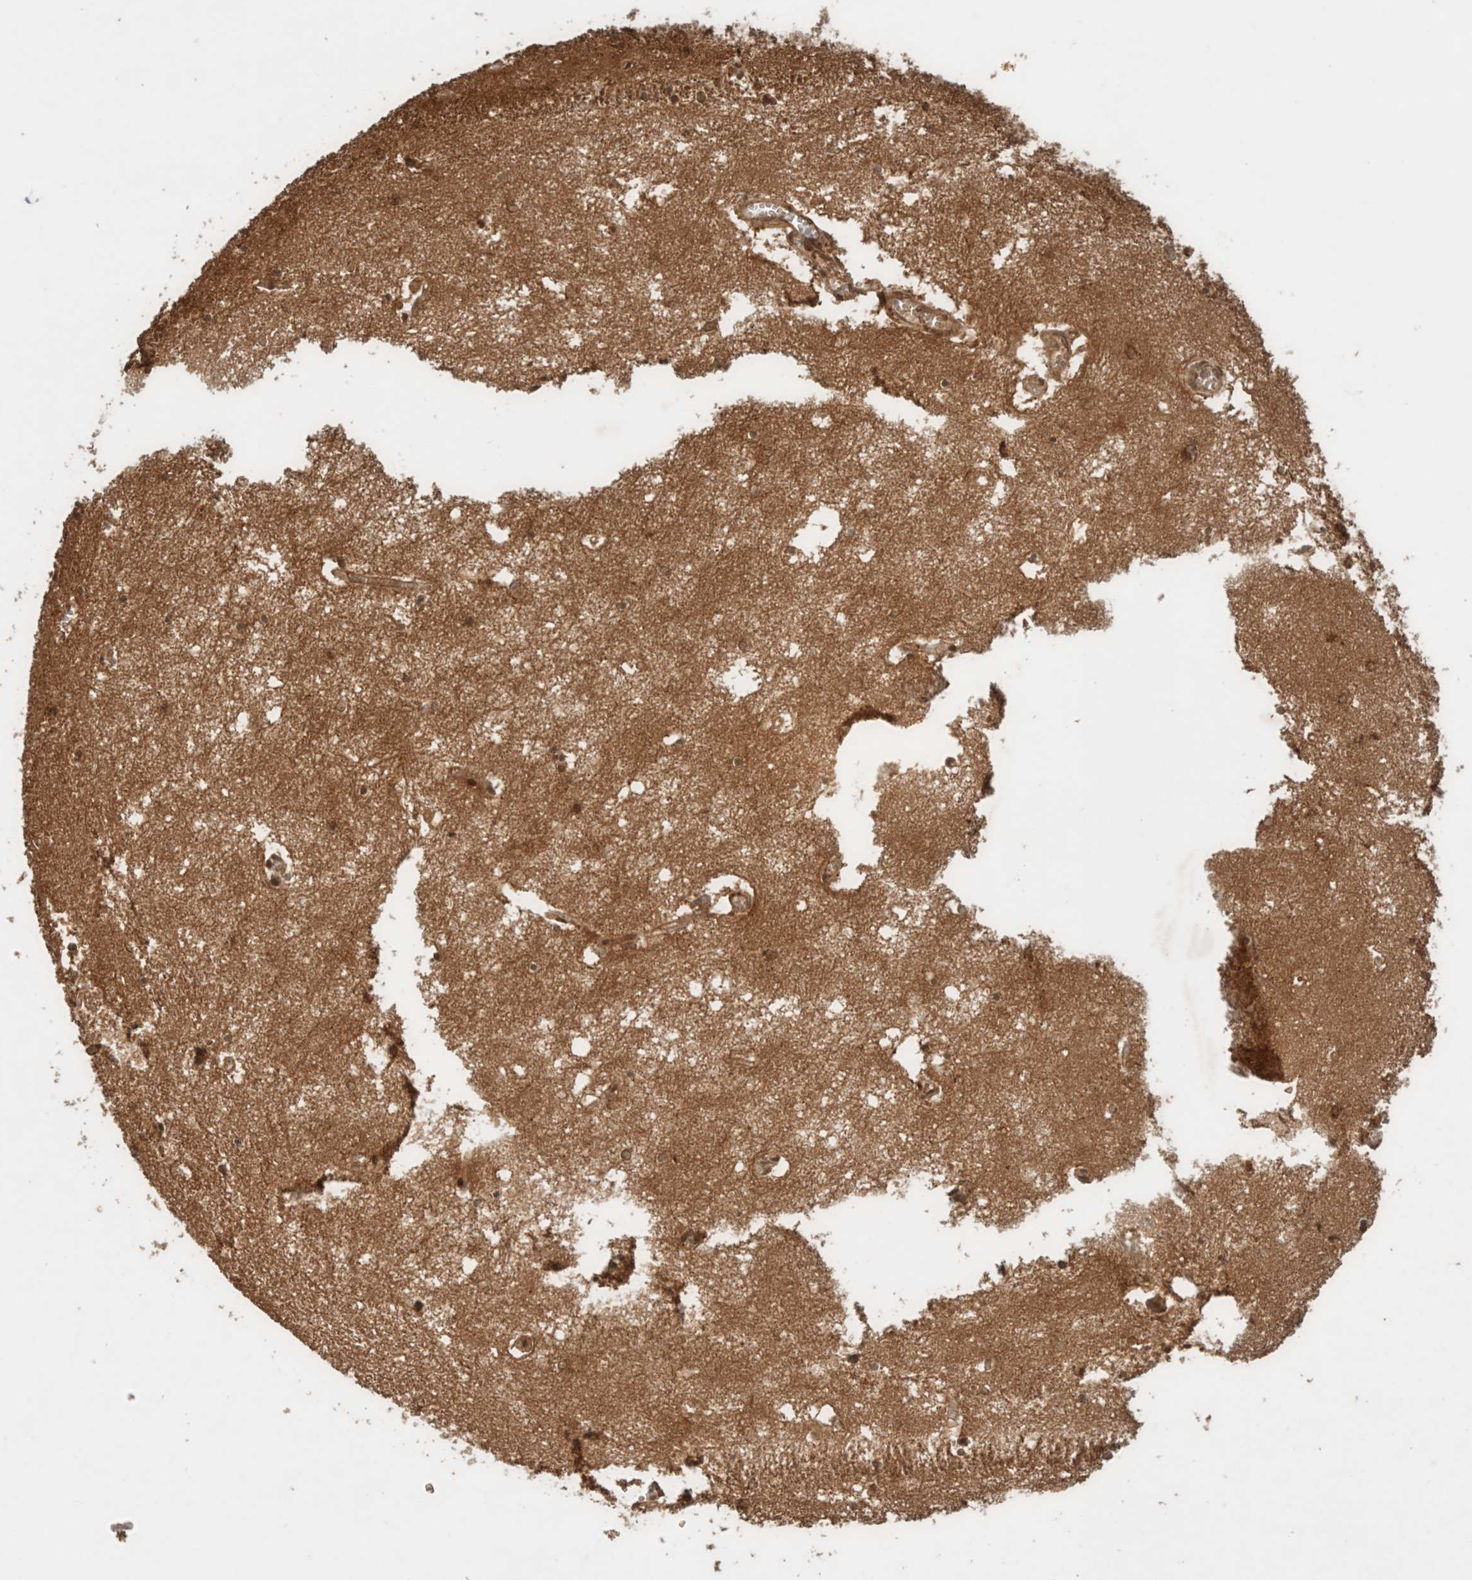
{"staining": {"intensity": "moderate", "quantity": ">75%", "location": "cytoplasmic/membranous,nuclear"}, "tissue": "hippocampus", "cell_type": "Glial cells", "image_type": "normal", "snomed": [{"axis": "morphology", "description": "Normal tissue, NOS"}, {"axis": "topography", "description": "Hippocampus"}], "caption": "Immunohistochemical staining of unremarkable hippocampus reveals moderate cytoplasmic/membranous,nuclear protein expression in approximately >75% of glial cells.", "gene": "CNTROB", "patient": {"sex": "male", "age": 70}}